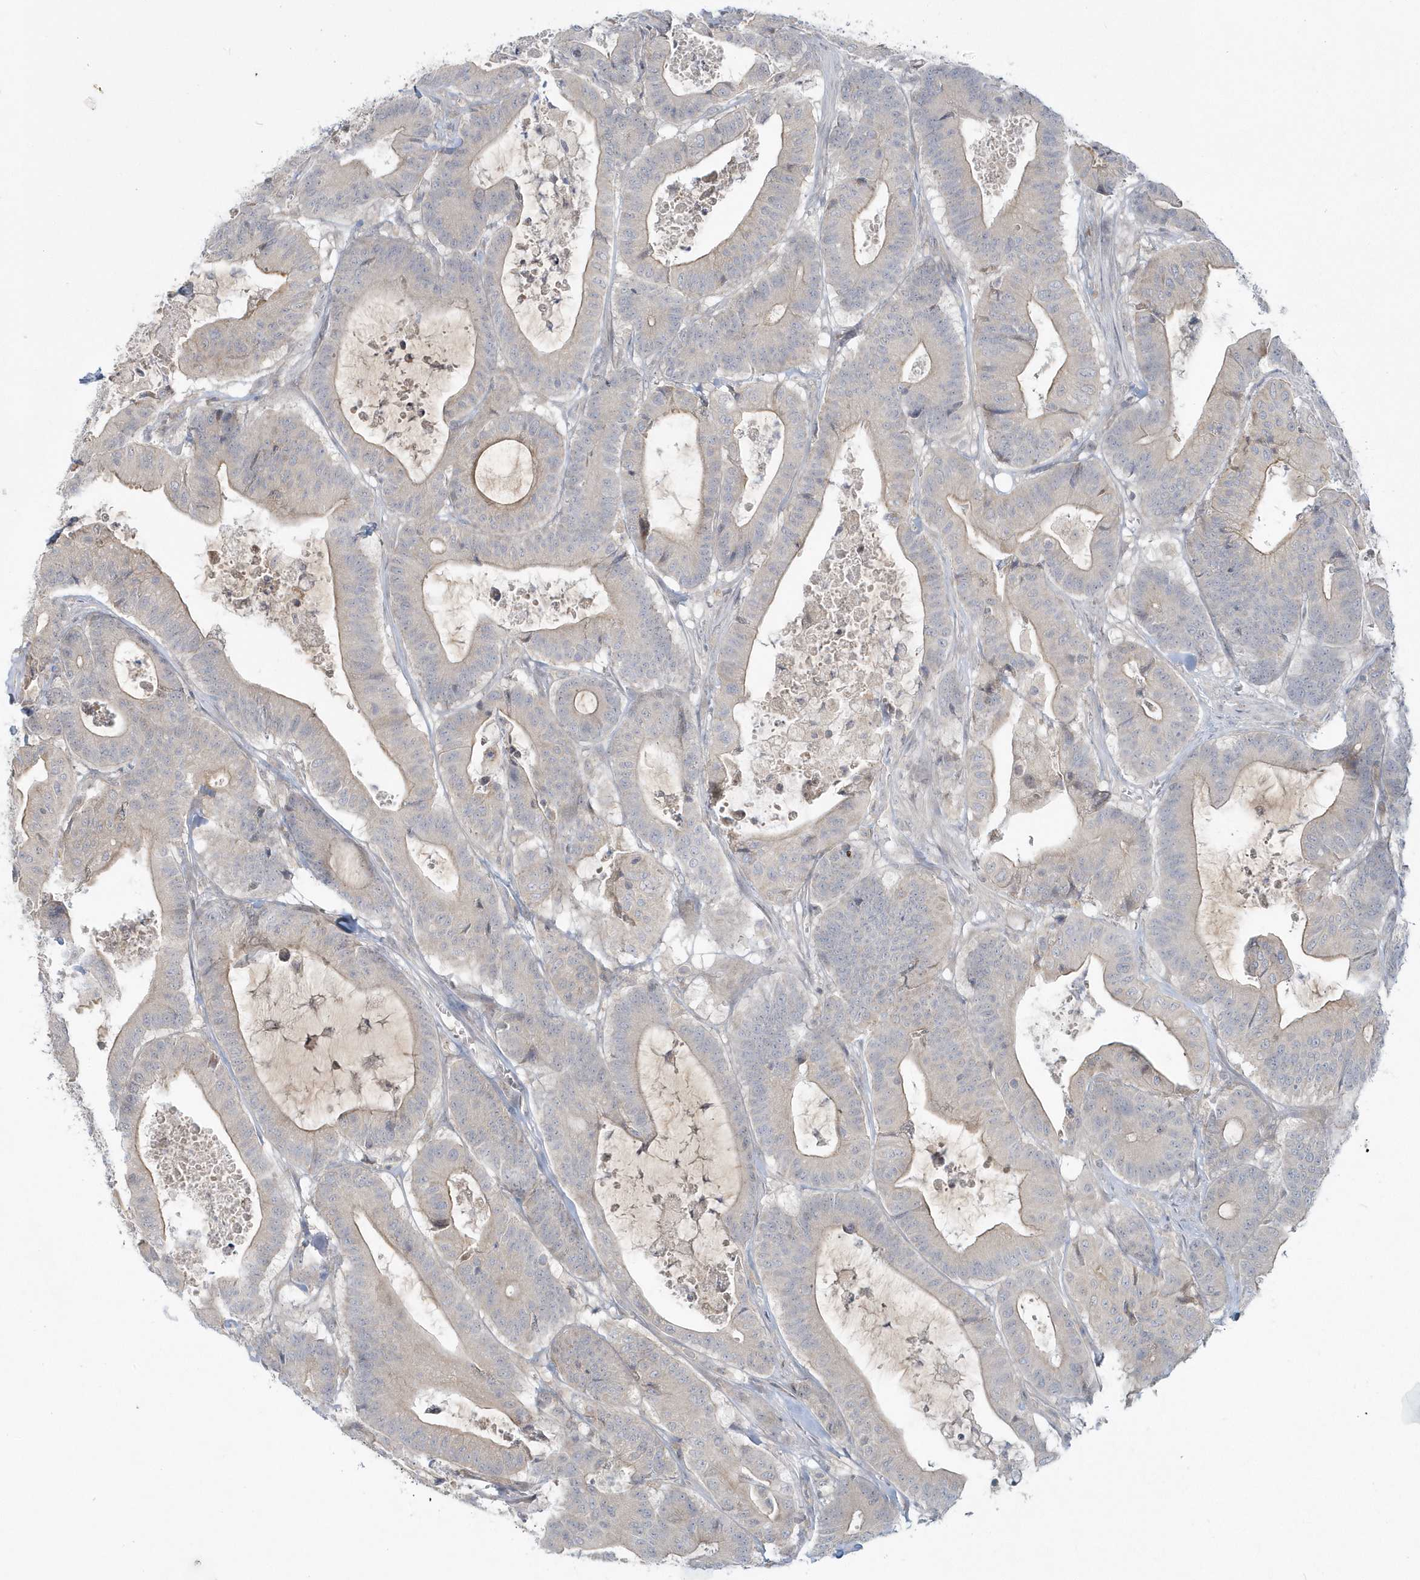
{"staining": {"intensity": "weak", "quantity": "25%-75%", "location": "cytoplasmic/membranous"}, "tissue": "colorectal cancer", "cell_type": "Tumor cells", "image_type": "cancer", "snomed": [{"axis": "morphology", "description": "Adenocarcinoma, NOS"}, {"axis": "topography", "description": "Colon"}], "caption": "DAB (3,3'-diaminobenzidine) immunohistochemical staining of human colorectal adenocarcinoma reveals weak cytoplasmic/membranous protein positivity in about 25%-75% of tumor cells.", "gene": "BLTP3A", "patient": {"sex": "female", "age": 84}}